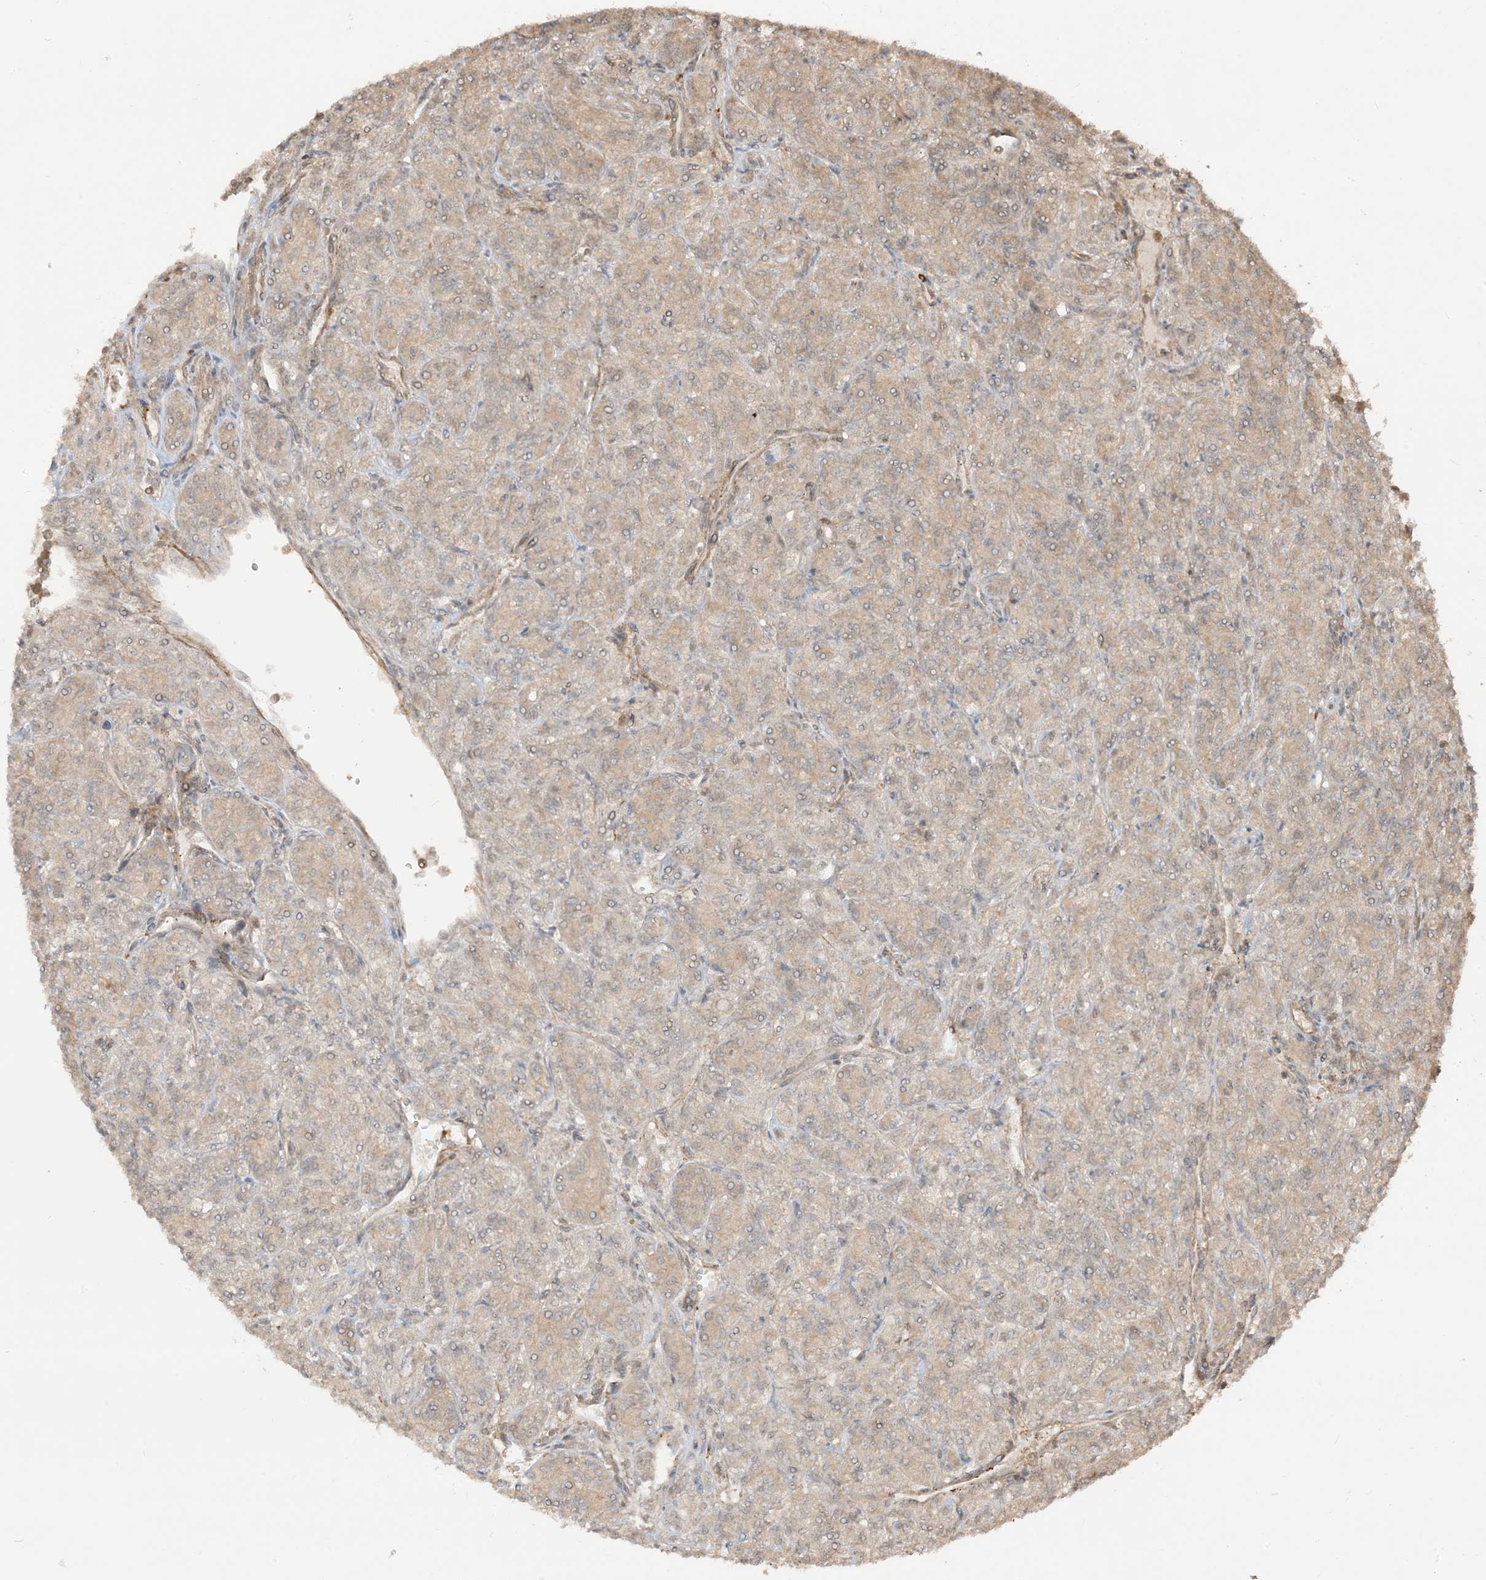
{"staining": {"intensity": "weak", "quantity": "<25%", "location": "cytoplasmic/membranous"}, "tissue": "renal cancer", "cell_type": "Tumor cells", "image_type": "cancer", "snomed": [{"axis": "morphology", "description": "Adenocarcinoma, NOS"}, {"axis": "topography", "description": "Kidney"}], "caption": "Immunohistochemistry (IHC) photomicrograph of neoplastic tissue: human renal cancer (adenocarcinoma) stained with DAB (3,3'-diaminobenzidine) shows no significant protein positivity in tumor cells.", "gene": "TBCC", "patient": {"sex": "male", "age": 77}}